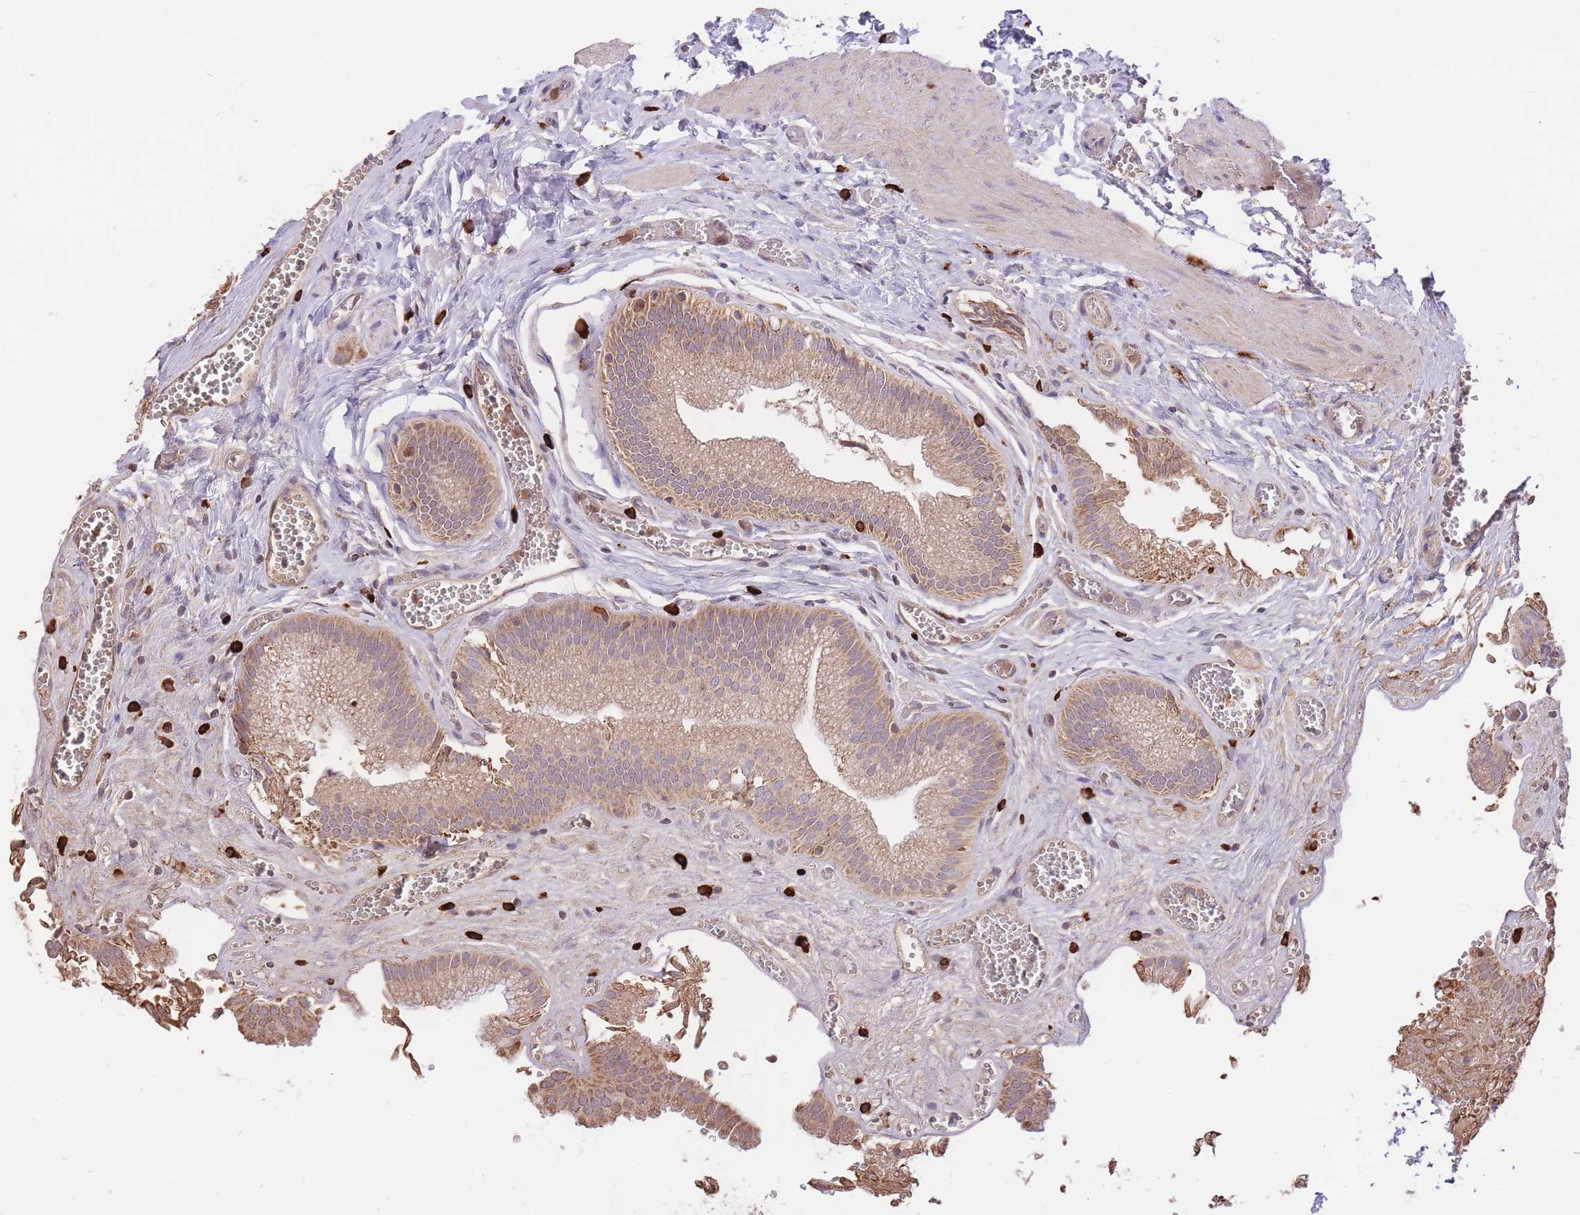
{"staining": {"intensity": "moderate", "quantity": ">75%", "location": "cytoplasmic/membranous"}, "tissue": "gallbladder", "cell_type": "Glandular cells", "image_type": "normal", "snomed": [{"axis": "morphology", "description": "Normal tissue, NOS"}, {"axis": "topography", "description": "Gallbladder"}, {"axis": "topography", "description": "Peripheral nerve tissue"}], "caption": "Protein expression by IHC shows moderate cytoplasmic/membranous positivity in about >75% of glandular cells in unremarkable gallbladder.", "gene": "PREP", "patient": {"sex": "male", "age": 17}}